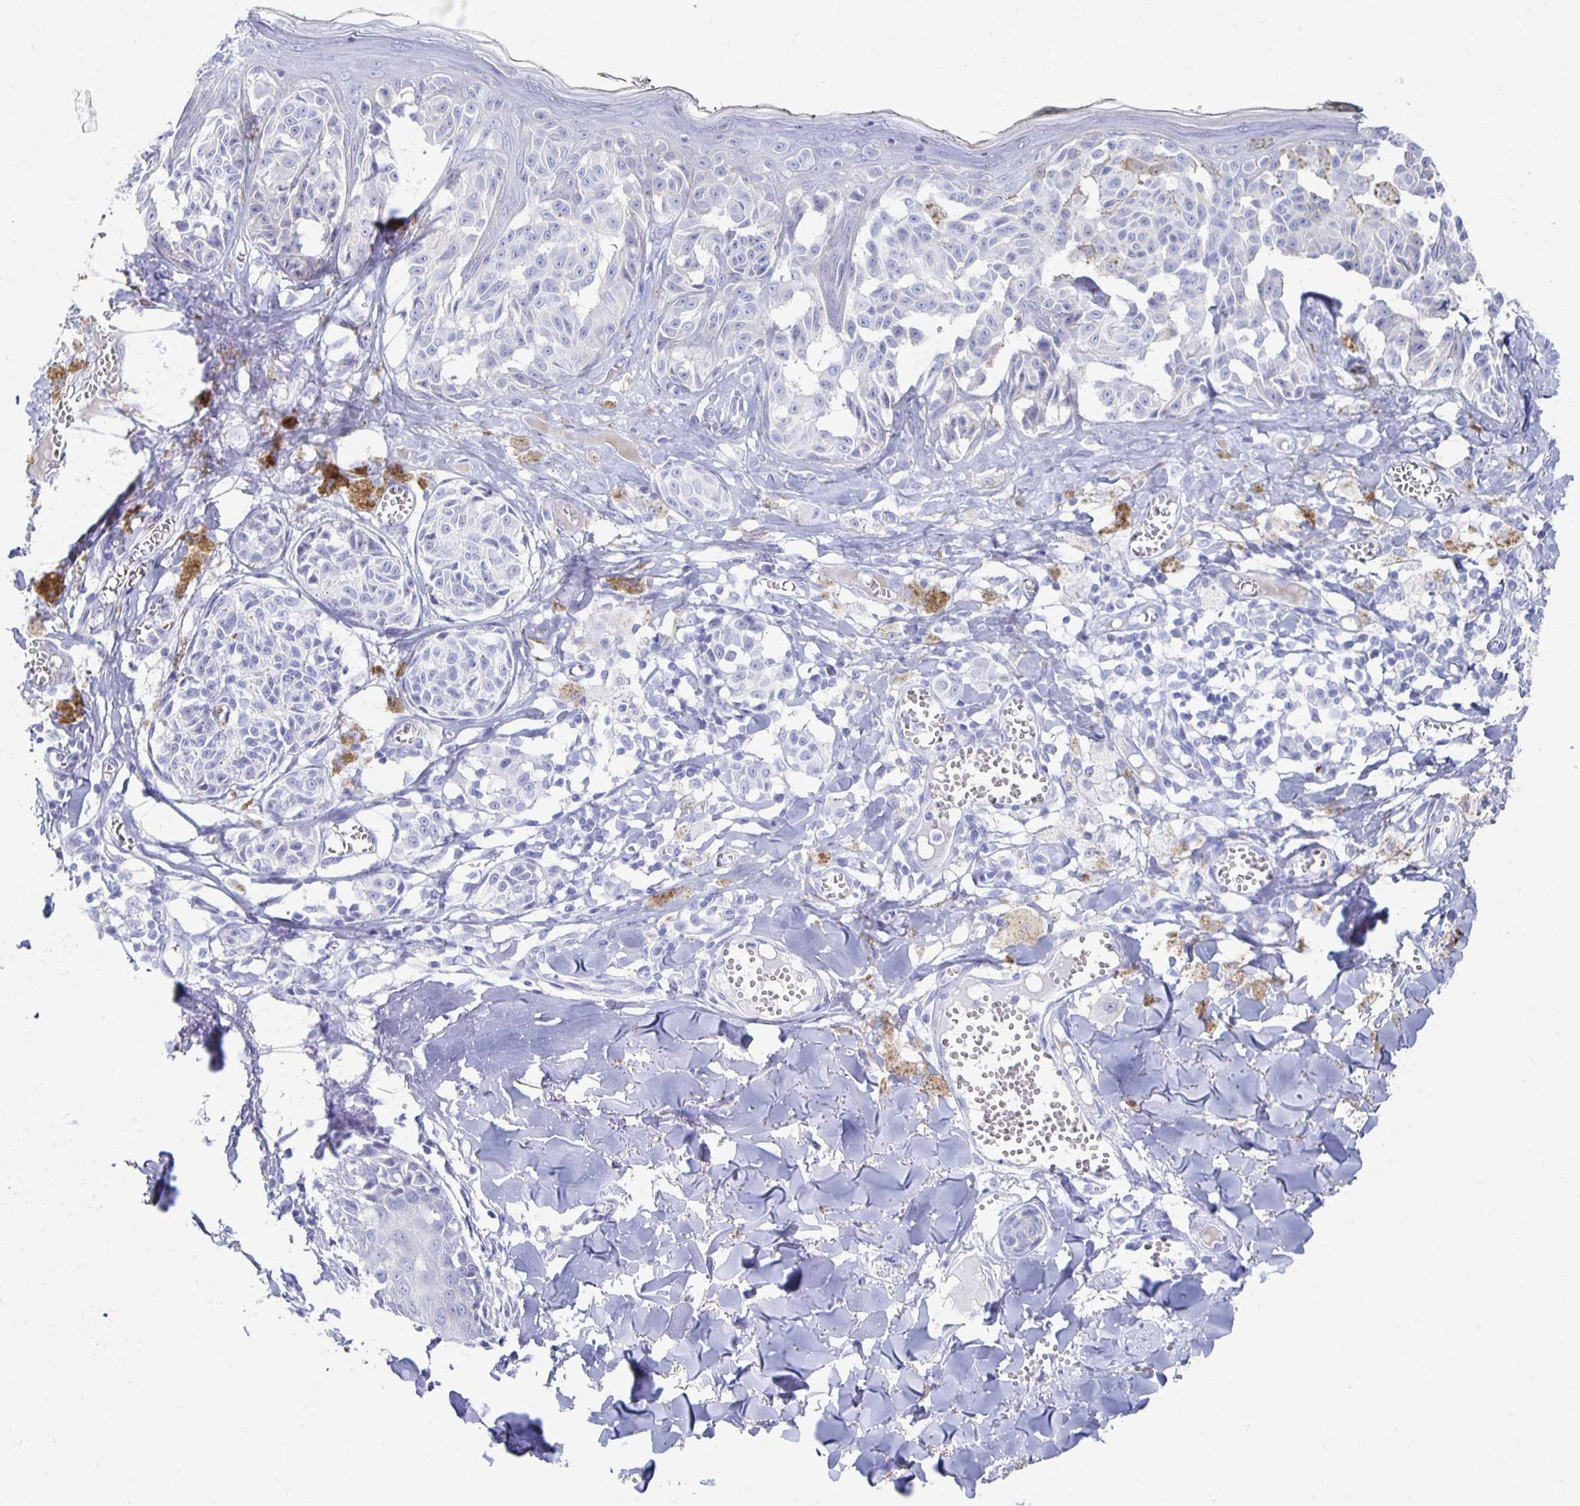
{"staining": {"intensity": "negative", "quantity": "none", "location": "none"}, "tissue": "melanoma", "cell_type": "Tumor cells", "image_type": "cancer", "snomed": [{"axis": "morphology", "description": "Malignant melanoma, NOS"}, {"axis": "topography", "description": "Skin"}], "caption": "Melanoma stained for a protein using immunohistochemistry reveals no expression tumor cells.", "gene": "PRDM7", "patient": {"sex": "female", "age": 43}}